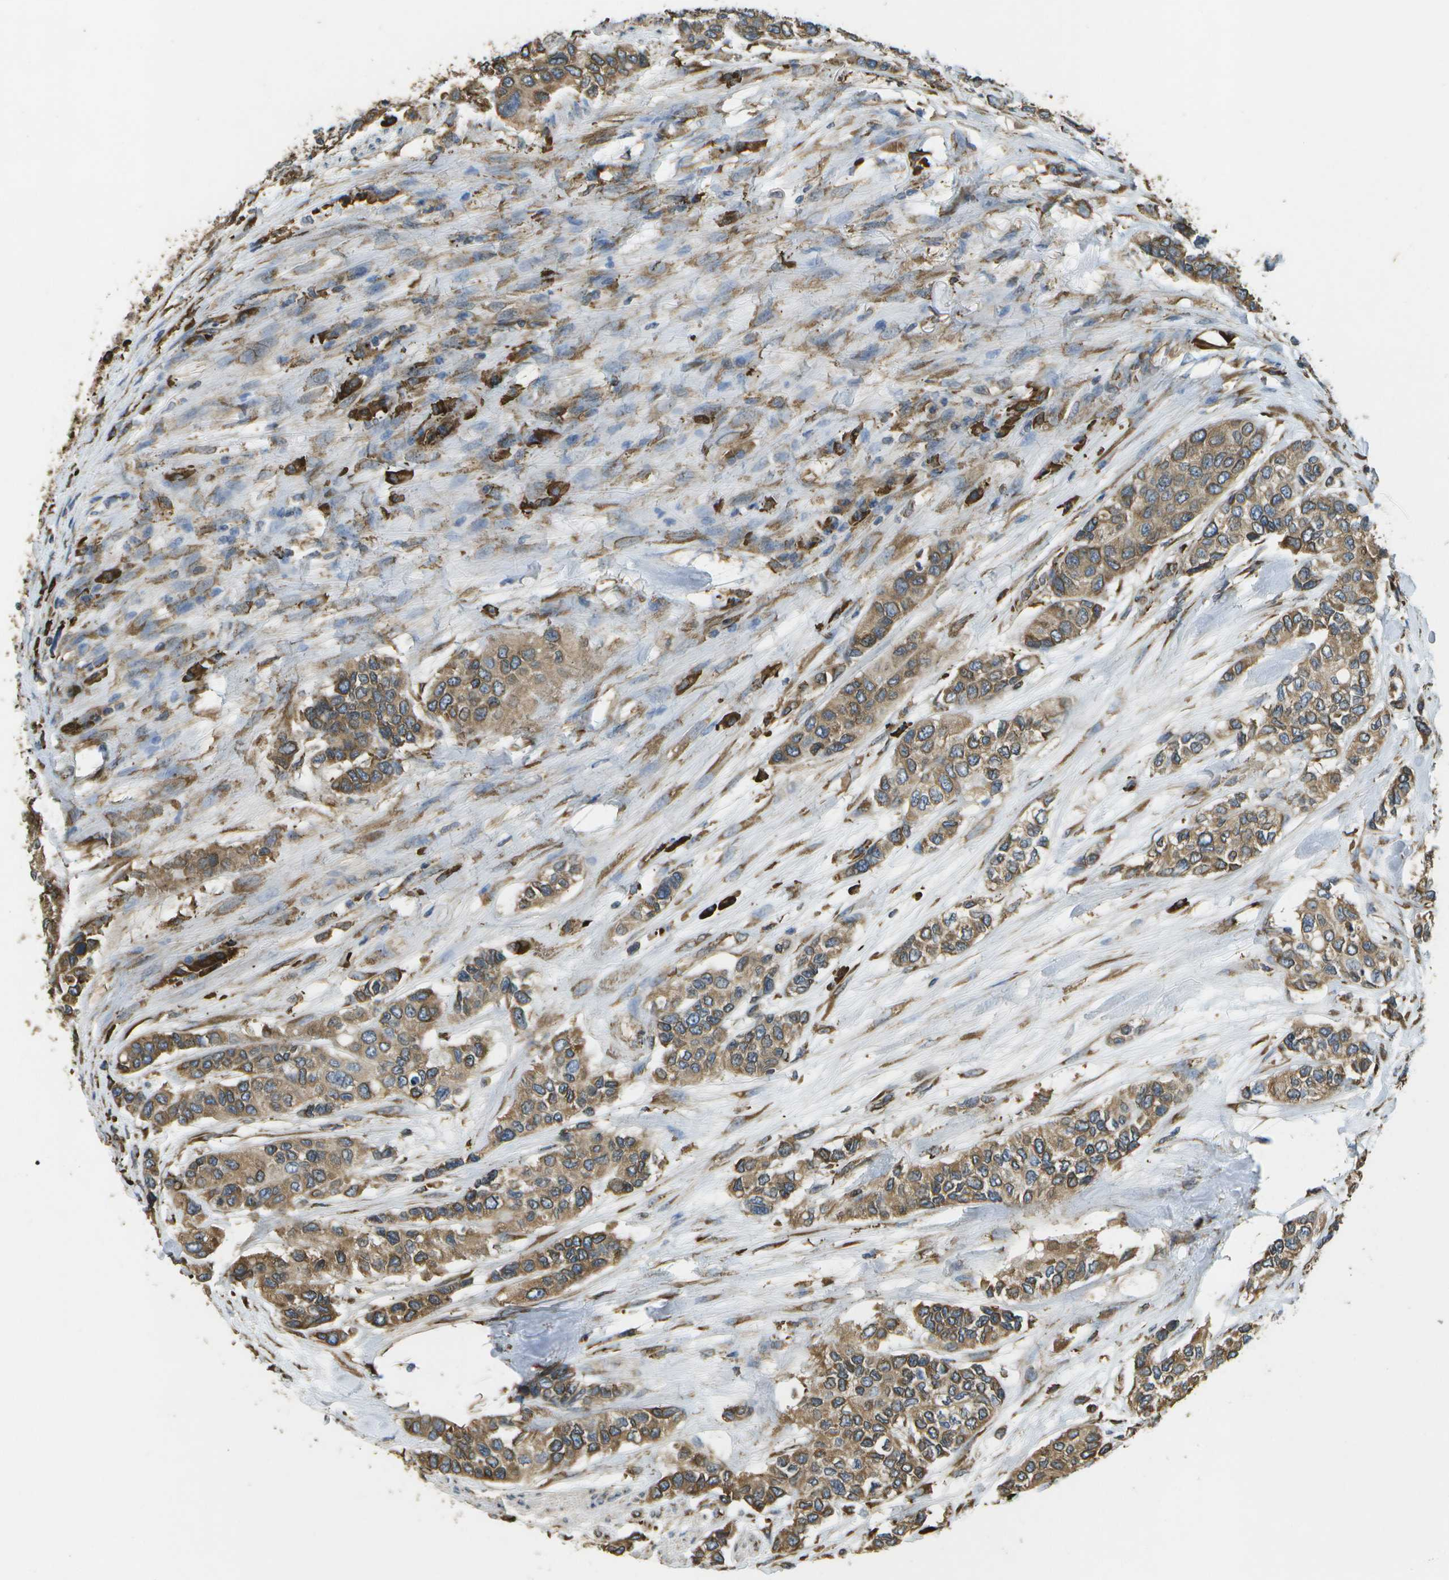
{"staining": {"intensity": "moderate", "quantity": ">75%", "location": "cytoplasmic/membranous"}, "tissue": "urothelial cancer", "cell_type": "Tumor cells", "image_type": "cancer", "snomed": [{"axis": "morphology", "description": "Urothelial carcinoma, High grade"}, {"axis": "topography", "description": "Urinary bladder"}], "caption": "Moderate cytoplasmic/membranous protein staining is identified in about >75% of tumor cells in high-grade urothelial carcinoma. The staining was performed using DAB to visualize the protein expression in brown, while the nuclei were stained in blue with hematoxylin (Magnification: 20x).", "gene": "PDIA4", "patient": {"sex": "female", "age": 56}}